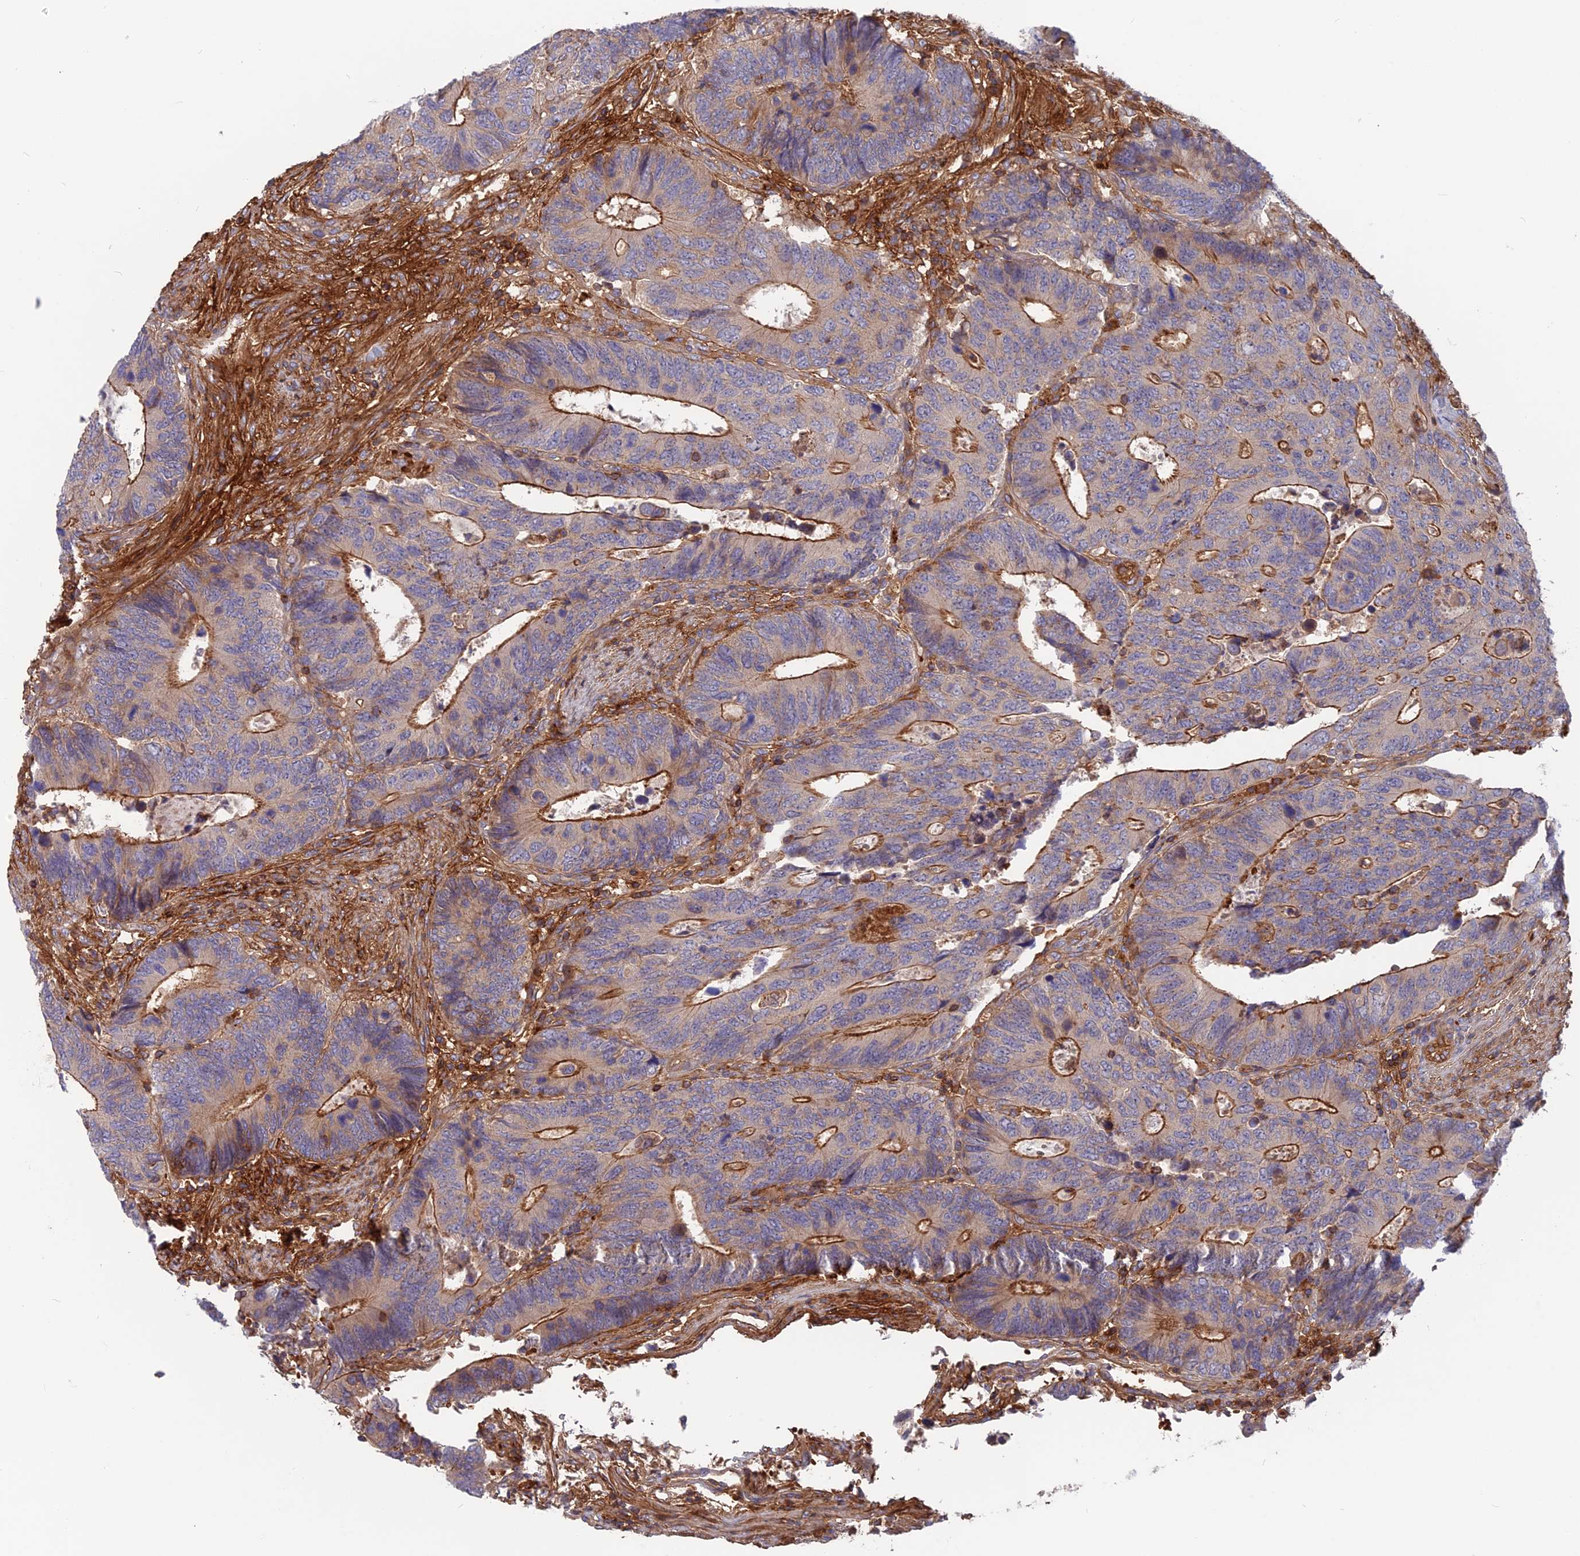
{"staining": {"intensity": "moderate", "quantity": "25%-75%", "location": "cytoplasmic/membranous"}, "tissue": "colorectal cancer", "cell_type": "Tumor cells", "image_type": "cancer", "snomed": [{"axis": "morphology", "description": "Adenocarcinoma, NOS"}, {"axis": "topography", "description": "Colon"}], "caption": "Adenocarcinoma (colorectal) stained for a protein demonstrates moderate cytoplasmic/membranous positivity in tumor cells. Nuclei are stained in blue.", "gene": "CPNE7", "patient": {"sex": "male", "age": 87}}